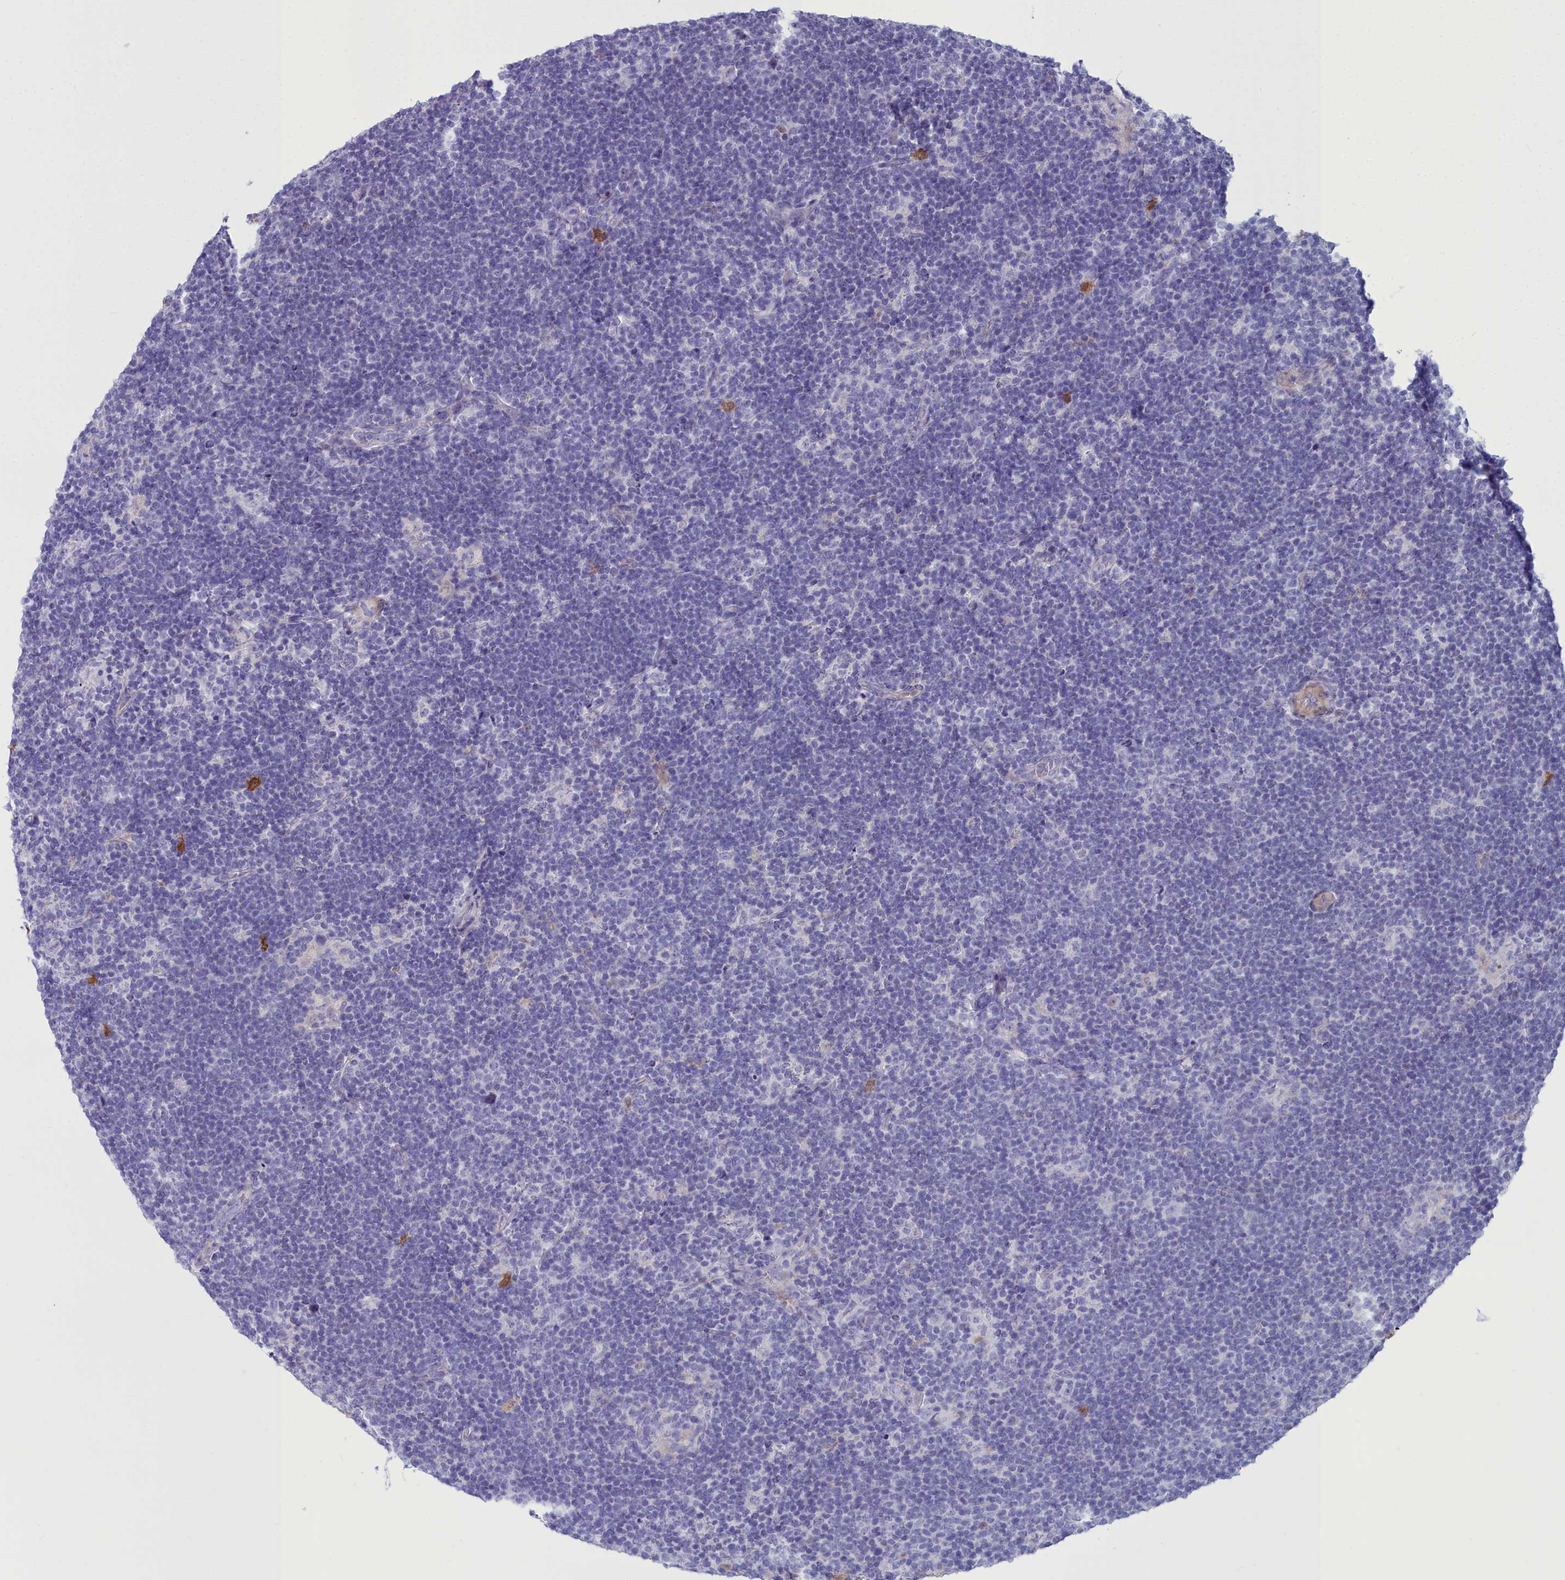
{"staining": {"intensity": "negative", "quantity": "none", "location": "none"}, "tissue": "lymphoma", "cell_type": "Tumor cells", "image_type": "cancer", "snomed": [{"axis": "morphology", "description": "Hodgkin's disease, NOS"}, {"axis": "topography", "description": "Lymph node"}], "caption": "Tumor cells show no significant protein staining in lymphoma.", "gene": "PPP1R14A", "patient": {"sex": "female", "age": 57}}